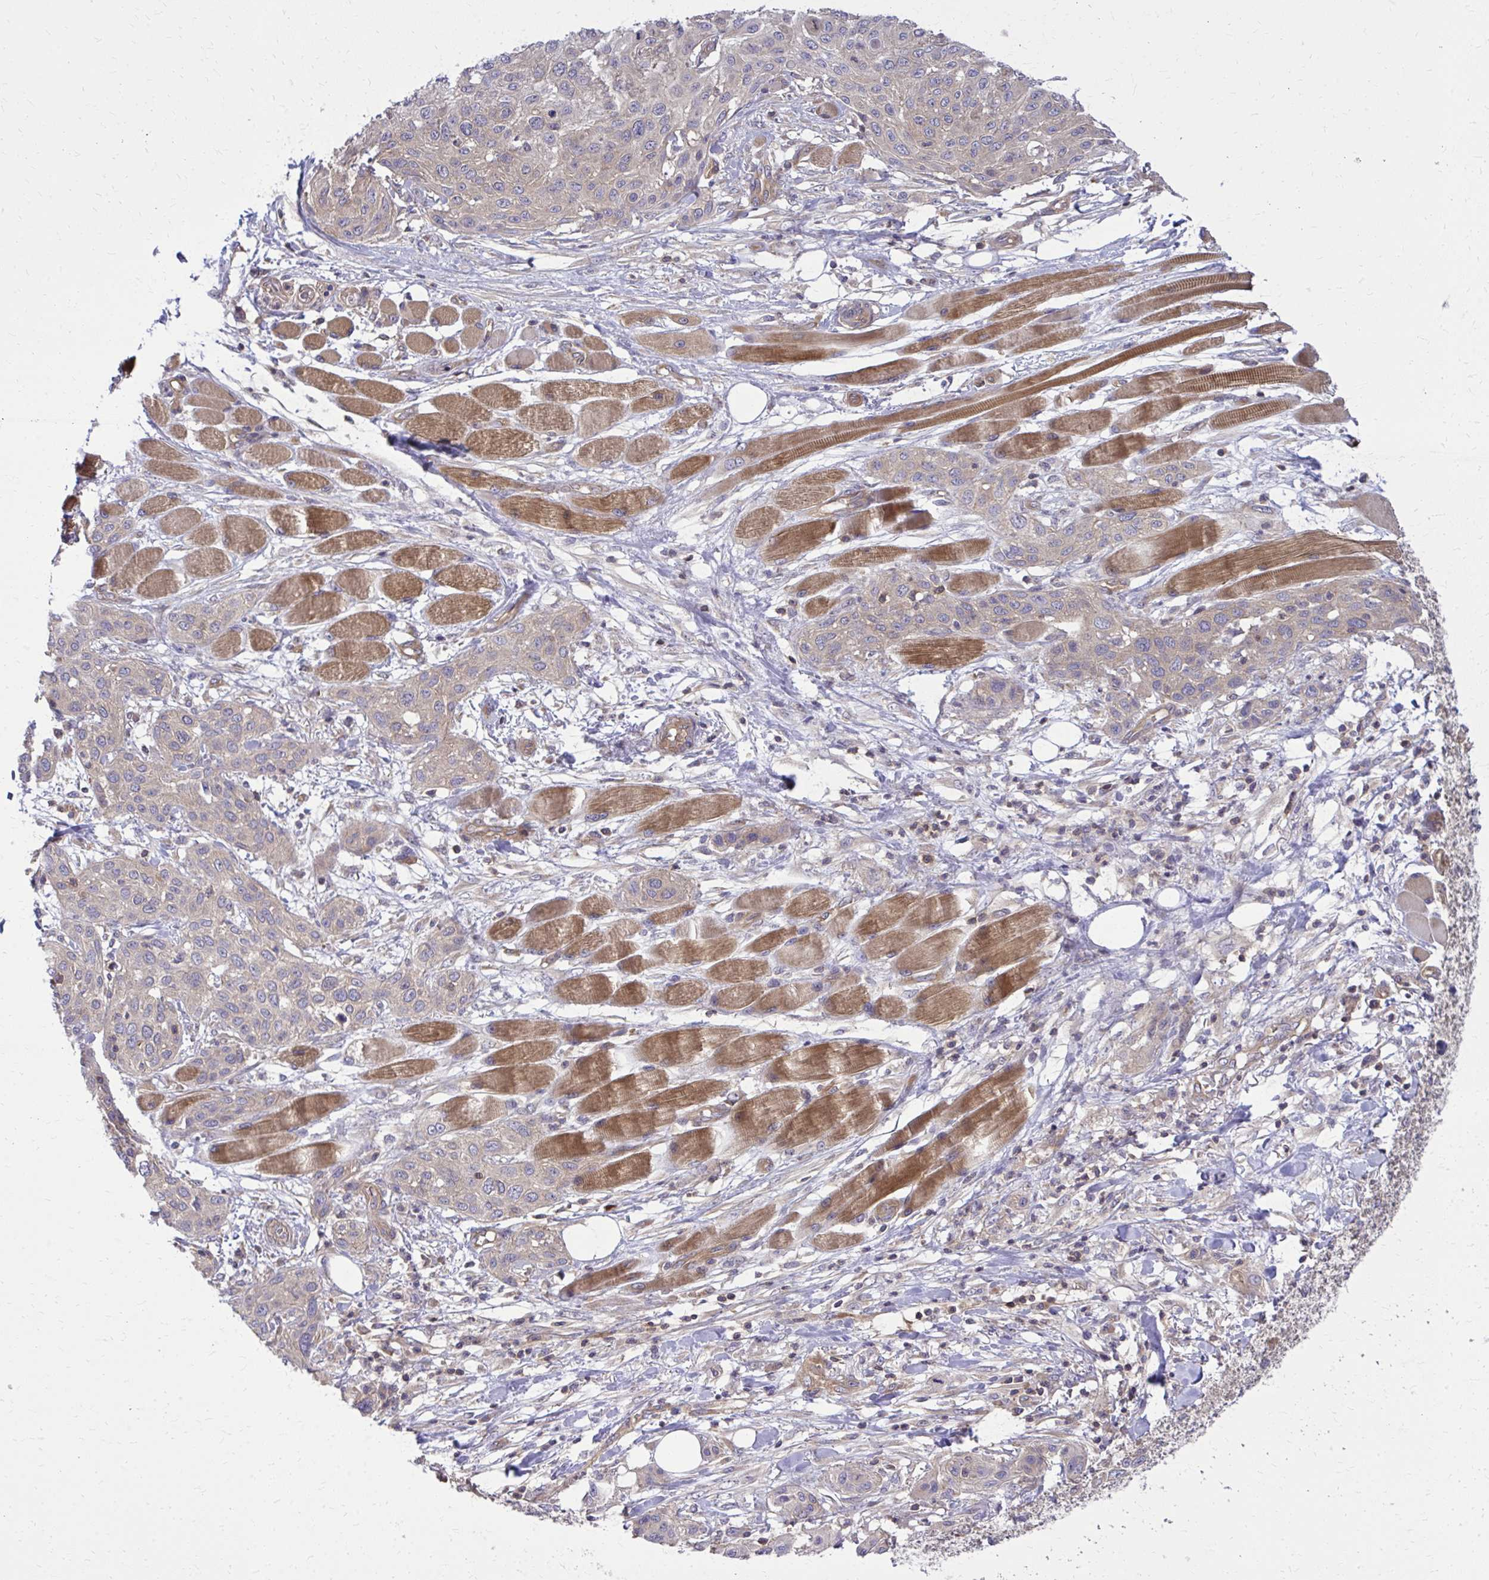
{"staining": {"intensity": "weak", "quantity": "25%-75%", "location": "cytoplasmic/membranous"}, "tissue": "skin cancer", "cell_type": "Tumor cells", "image_type": "cancer", "snomed": [{"axis": "morphology", "description": "Squamous cell carcinoma, NOS"}, {"axis": "topography", "description": "Skin"}], "caption": "This photomicrograph displays immunohistochemistry staining of skin squamous cell carcinoma, with low weak cytoplasmic/membranous expression in approximately 25%-75% of tumor cells.", "gene": "PPP5C", "patient": {"sex": "female", "age": 87}}